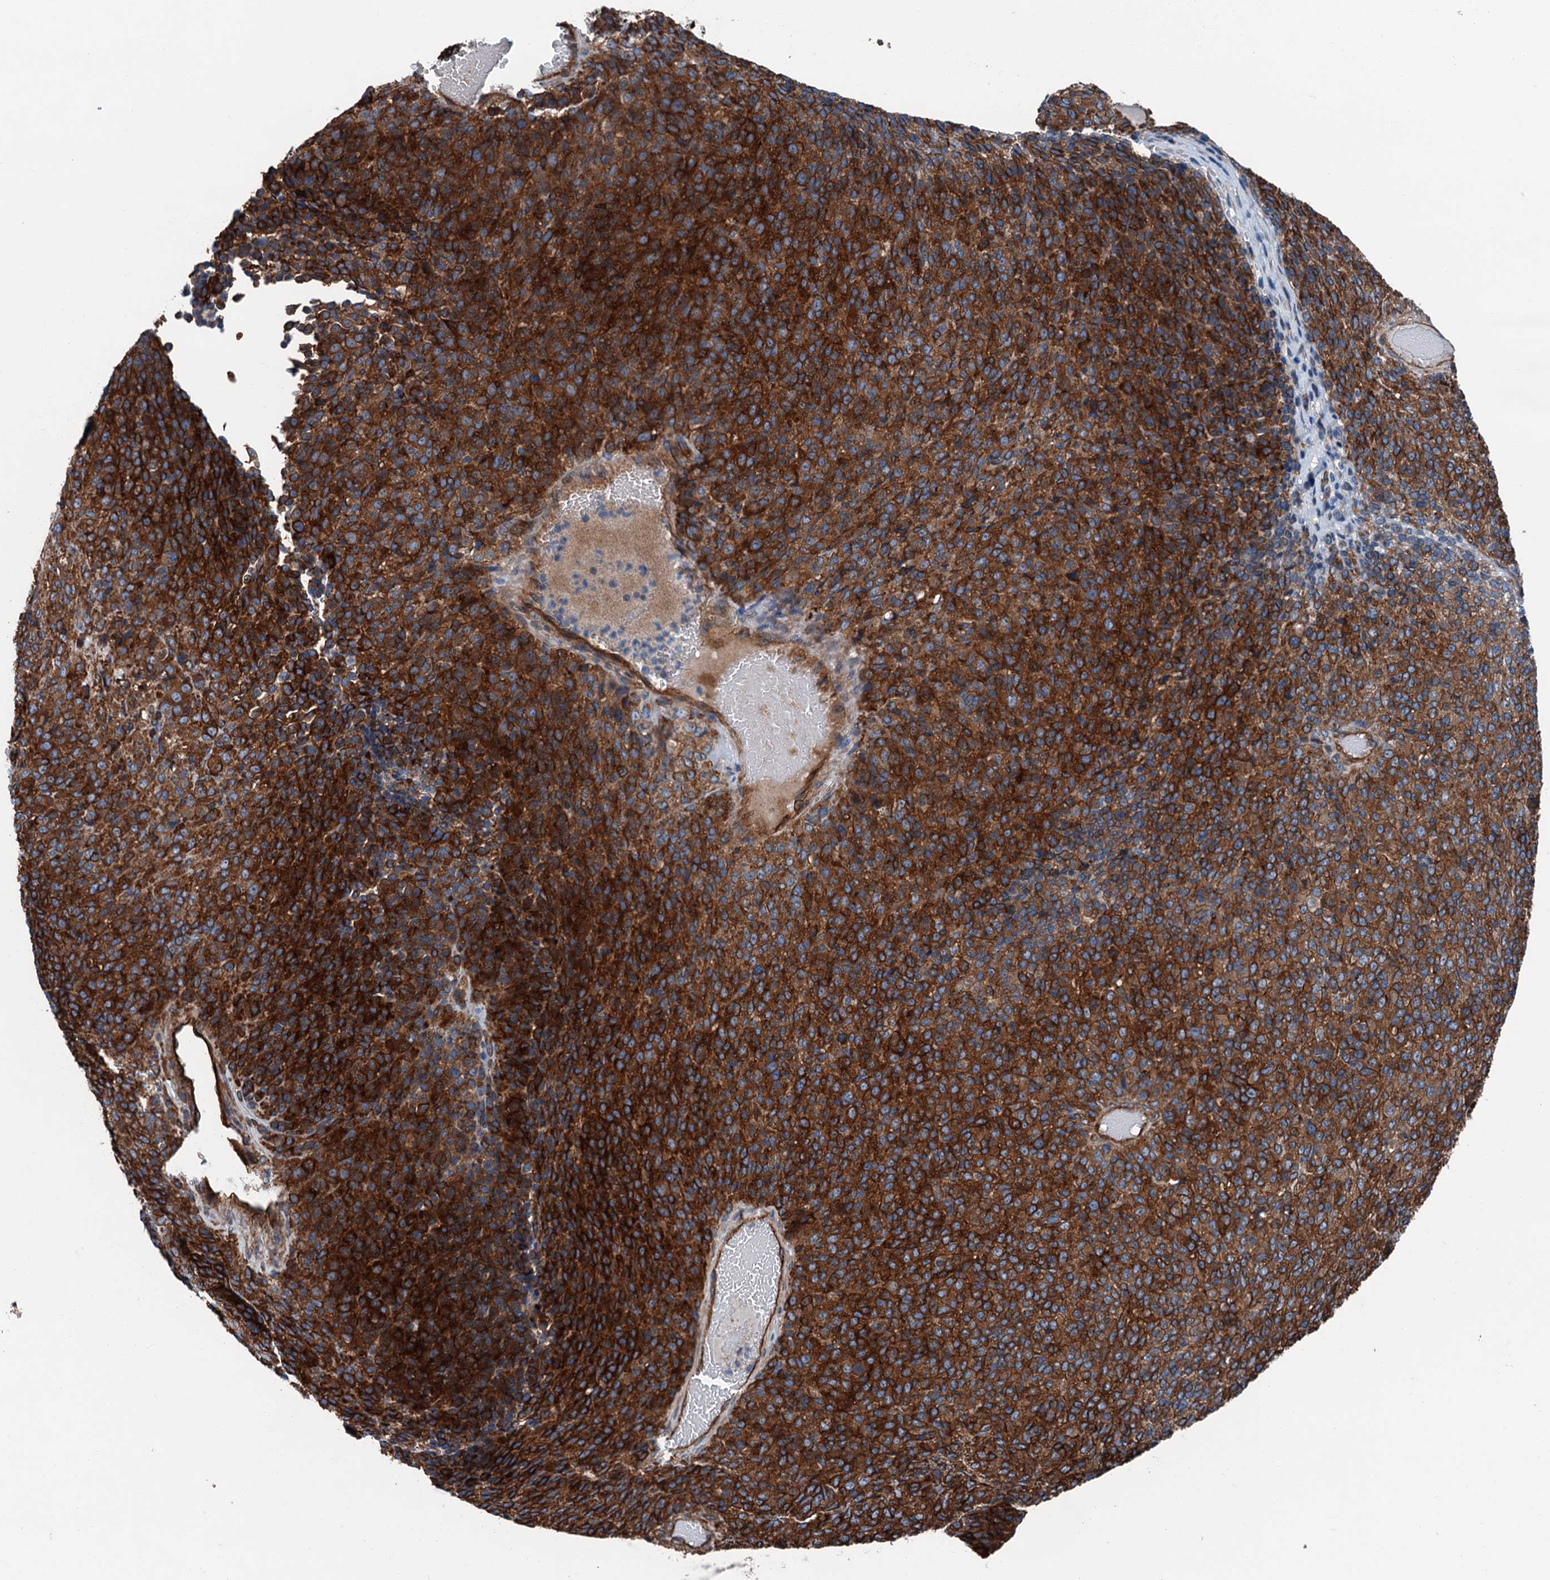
{"staining": {"intensity": "strong", "quantity": ">75%", "location": "cytoplasmic/membranous"}, "tissue": "melanoma", "cell_type": "Tumor cells", "image_type": "cancer", "snomed": [{"axis": "morphology", "description": "Malignant melanoma, Metastatic site"}, {"axis": "topography", "description": "Brain"}], "caption": "The photomicrograph reveals immunohistochemical staining of melanoma. There is strong cytoplasmic/membranous expression is identified in approximately >75% of tumor cells. (DAB = brown stain, brightfield microscopy at high magnification).", "gene": "NMRAL1", "patient": {"sex": "female", "age": 56}}